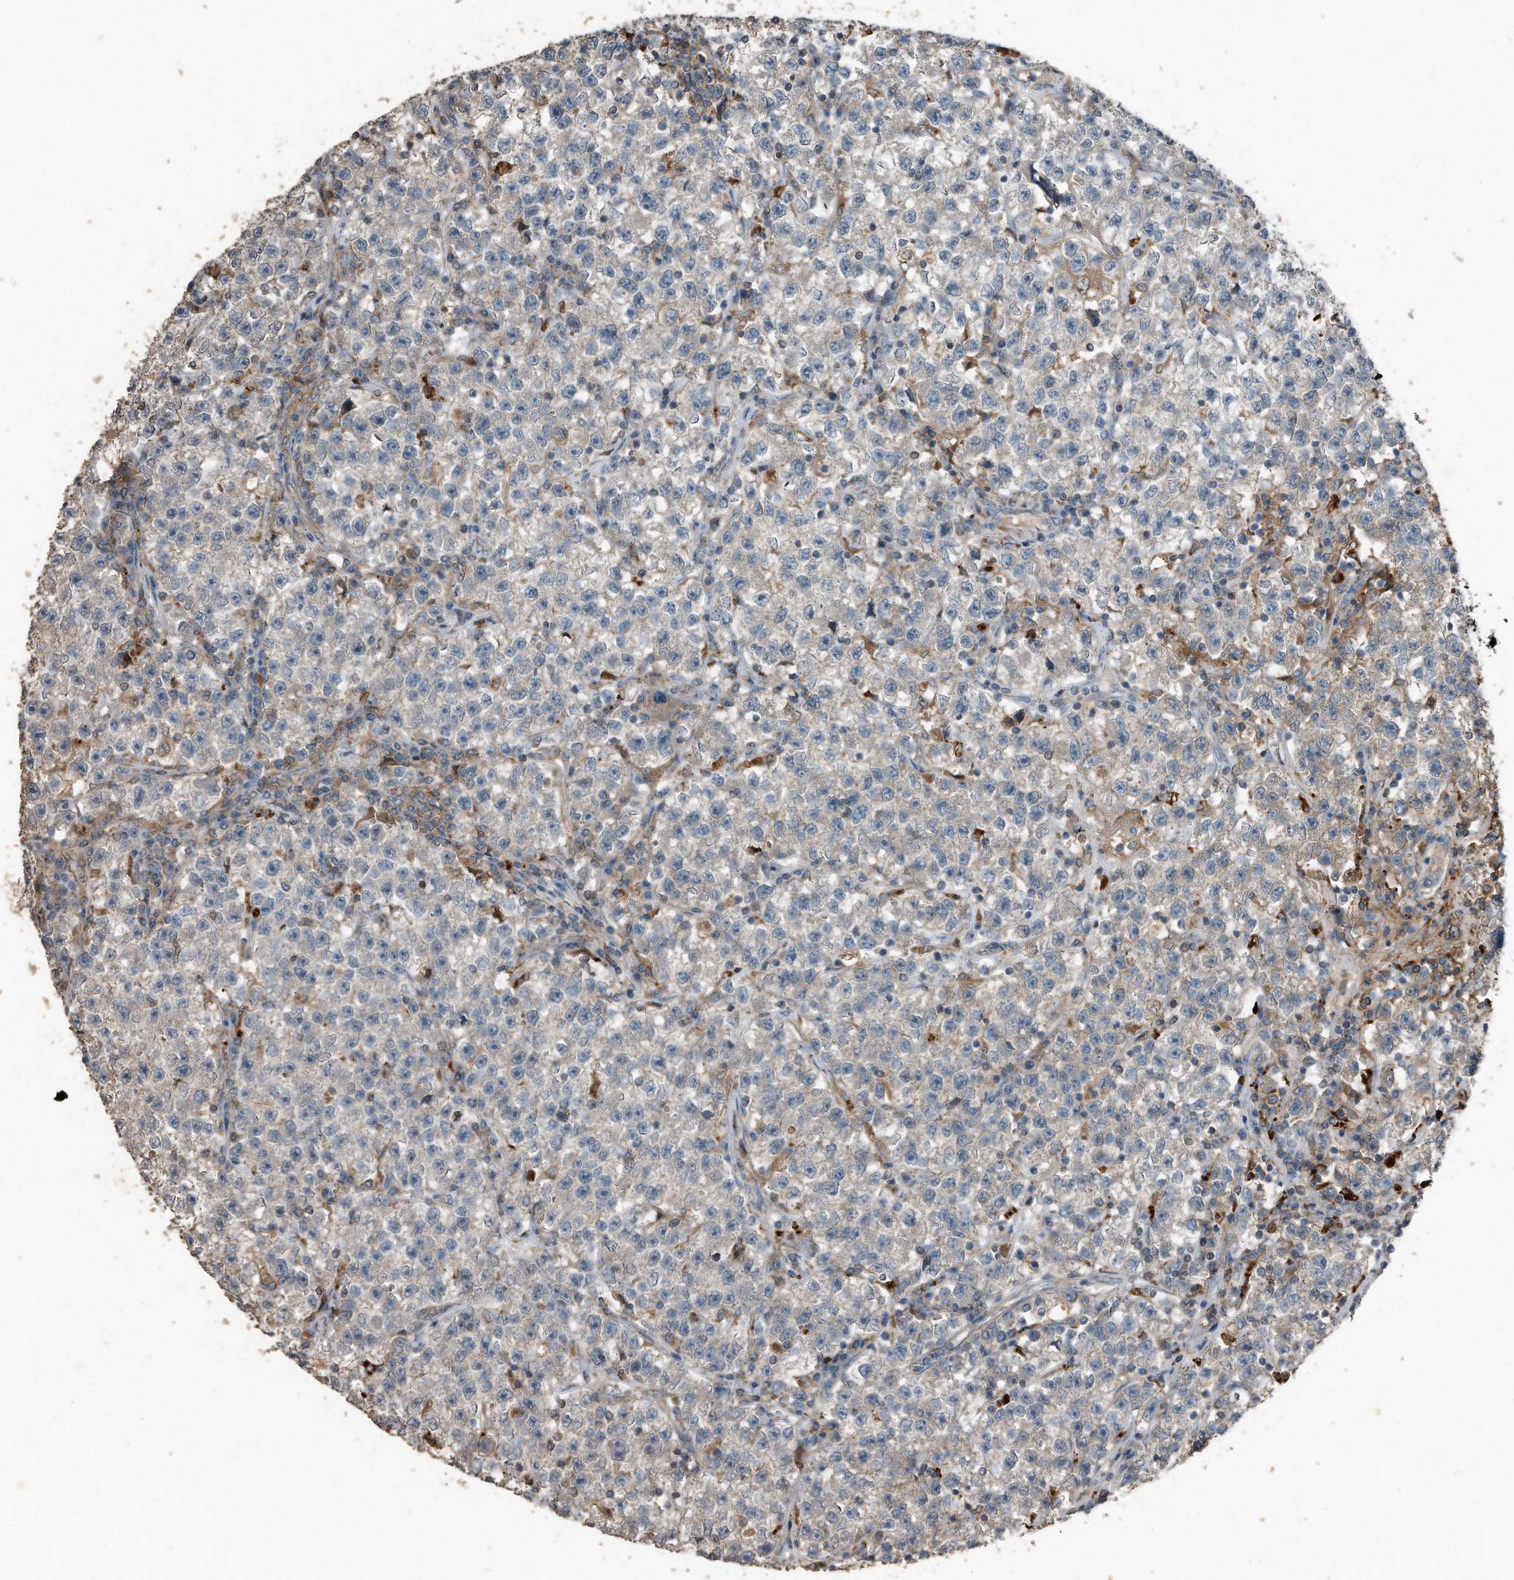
{"staining": {"intensity": "negative", "quantity": "none", "location": "none"}, "tissue": "testis cancer", "cell_type": "Tumor cells", "image_type": "cancer", "snomed": [{"axis": "morphology", "description": "Seminoma, NOS"}, {"axis": "topography", "description": "Testis"}], "caption": "This is an immunohistochemistry (IHC) histopathology image of human seminoma (testis). There is no positivity in tumor cells.", "gene": "C9", "patient": {"sex": "male", "age": 22}}